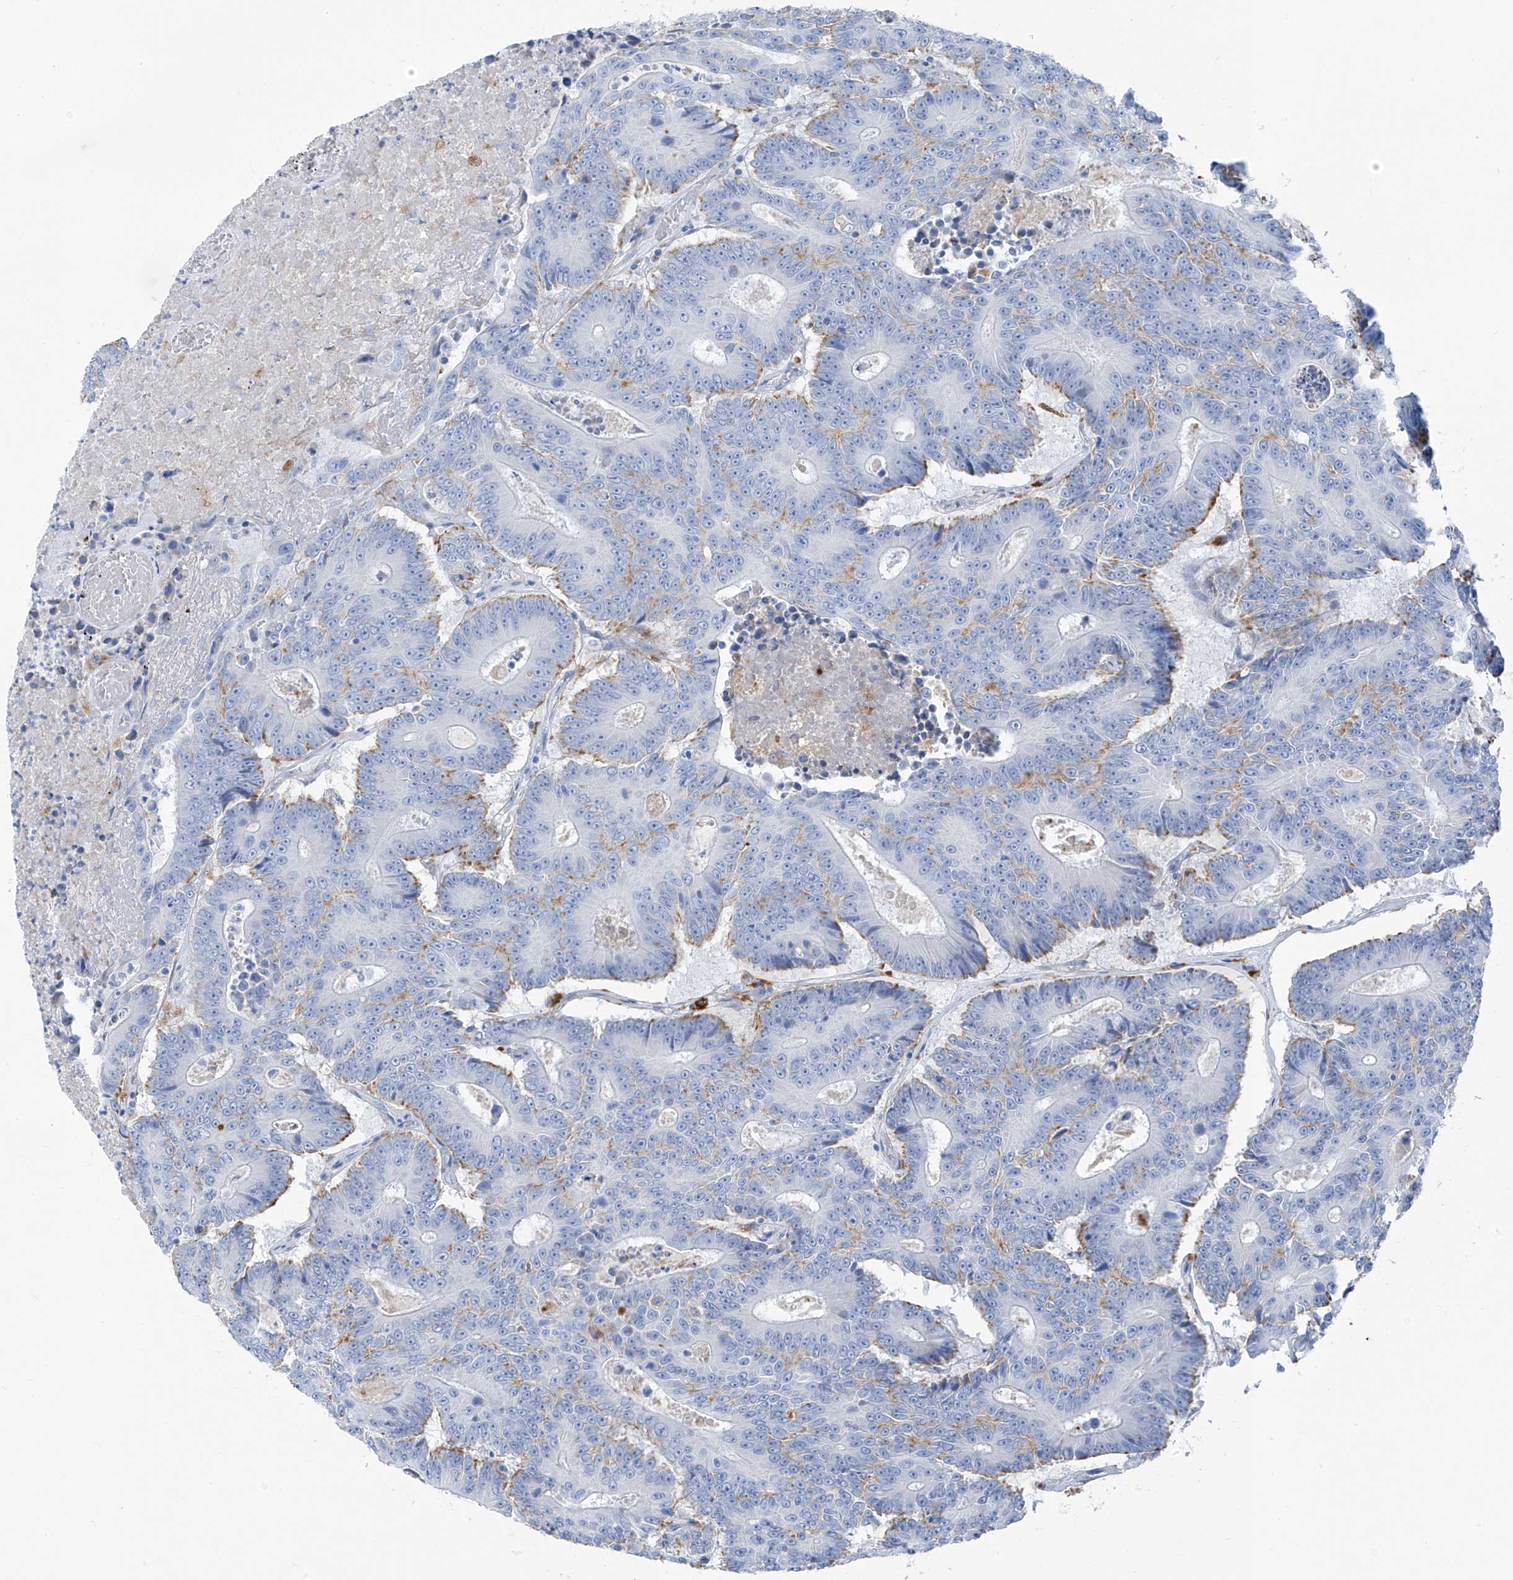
{"staining": {"intensity": "negative", "quantity": "none", "location": "none"}, "tissue": "colorectal cancer", "cell_type": "Tumor cells", "image_type": "cancer", "snomed": [{"axis": "morphology", "description": "Adenocarcinoma, NOS"}, {"axis": "topography", "description": "Colon"}], "caption": "A histopathology image of colorectal adenocarcinoma stained for a protein exhibits no brown staining in tumor cells.", "gene": "GLMP", "patient": {"sex": "male", "age": 83}}